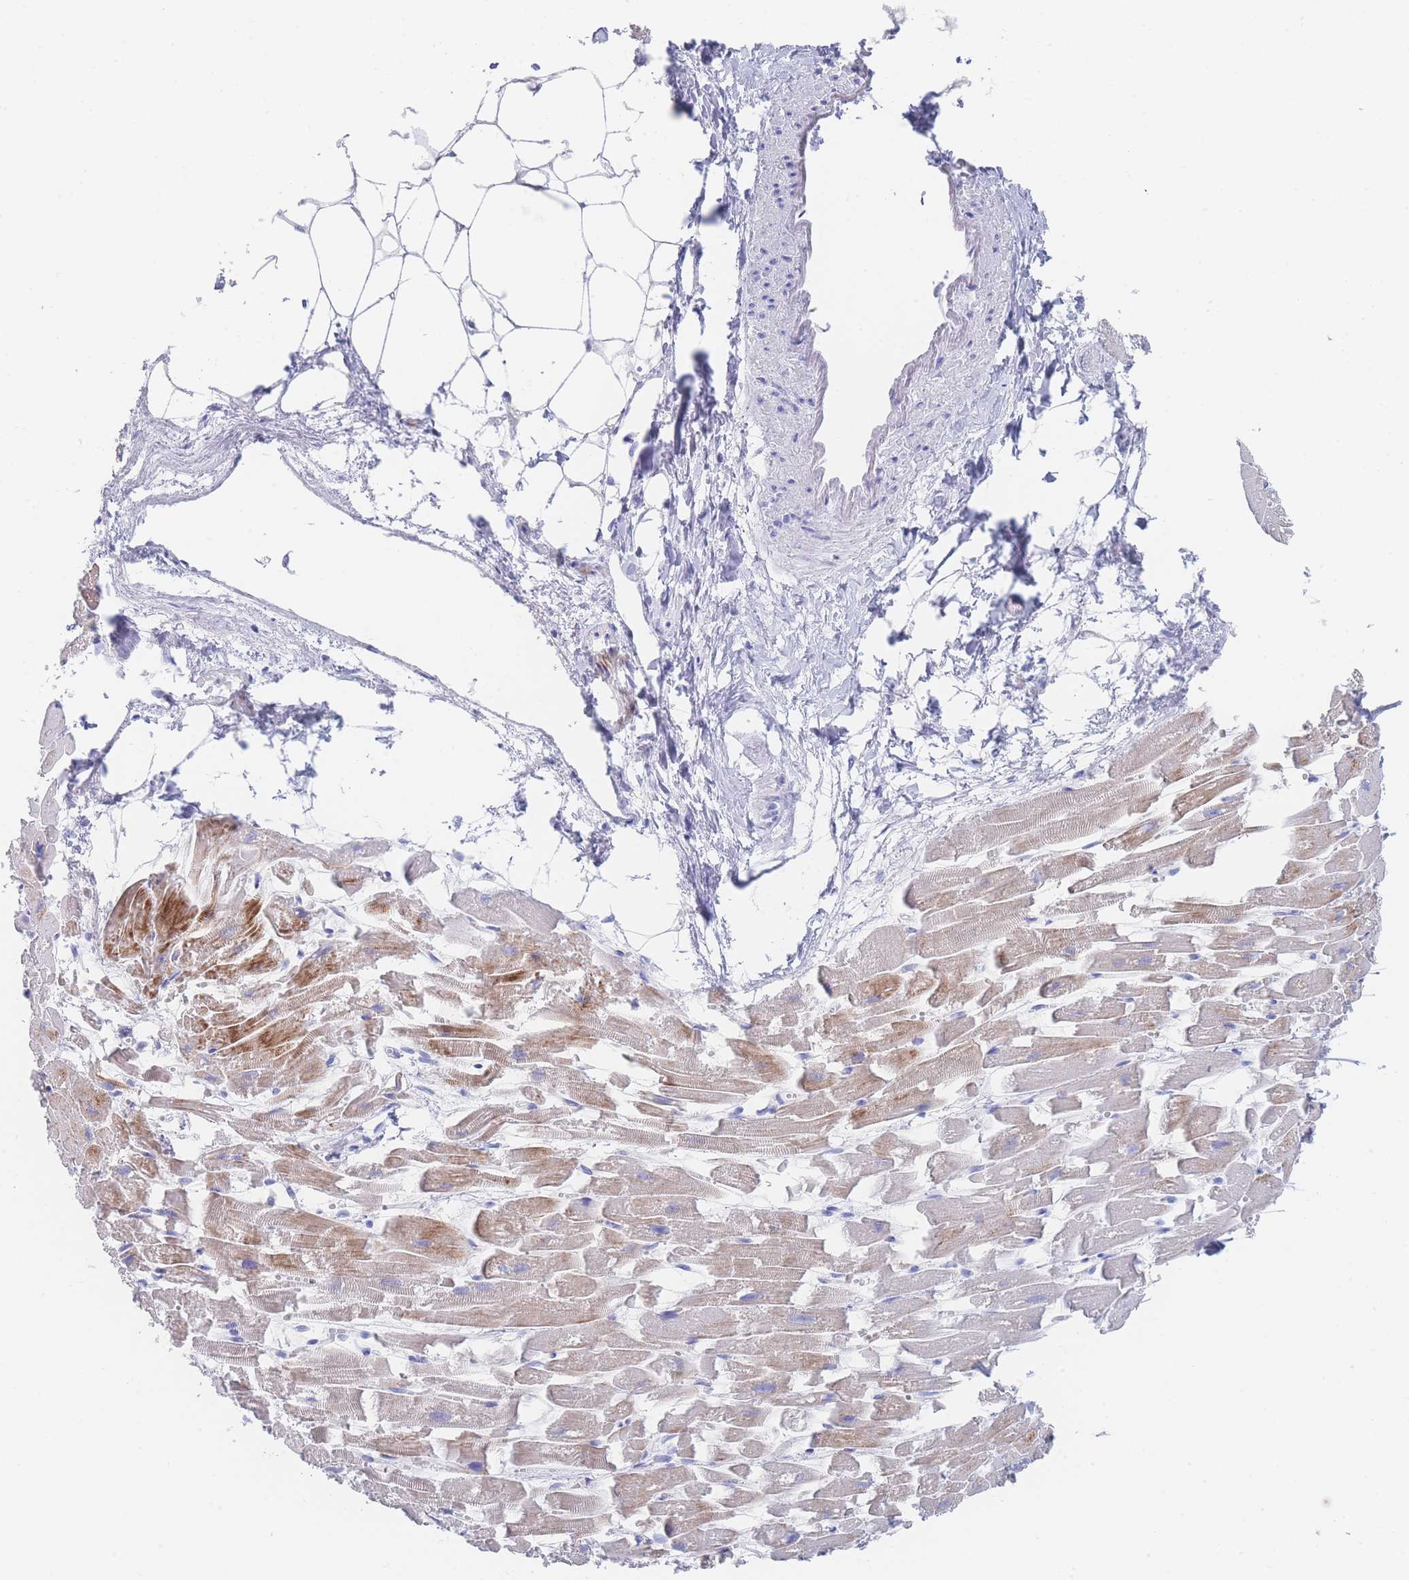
{"staining": {"intensity": "moderate", "quantity": "25%-75%", "location": "cytoplasmic/membranous"}, "tissue": "heart muscle", "cell_type": "Cardiomyocytes", "image_type": "normal", "snomed": [{"axis": "morphology", "description": "Normal tissue, NOS"}, {"axis": "topography", "description": "Heart"}], "caption": "Benign heart muscle was stained to show a protein in brown. There is medium levels of moderate cytoplasmic/membranous positivity in approximately 25%-75% of cardiomyocytes.", "gene": "LRRC37A2", "patient": {"sex": "female", "age": 64}}